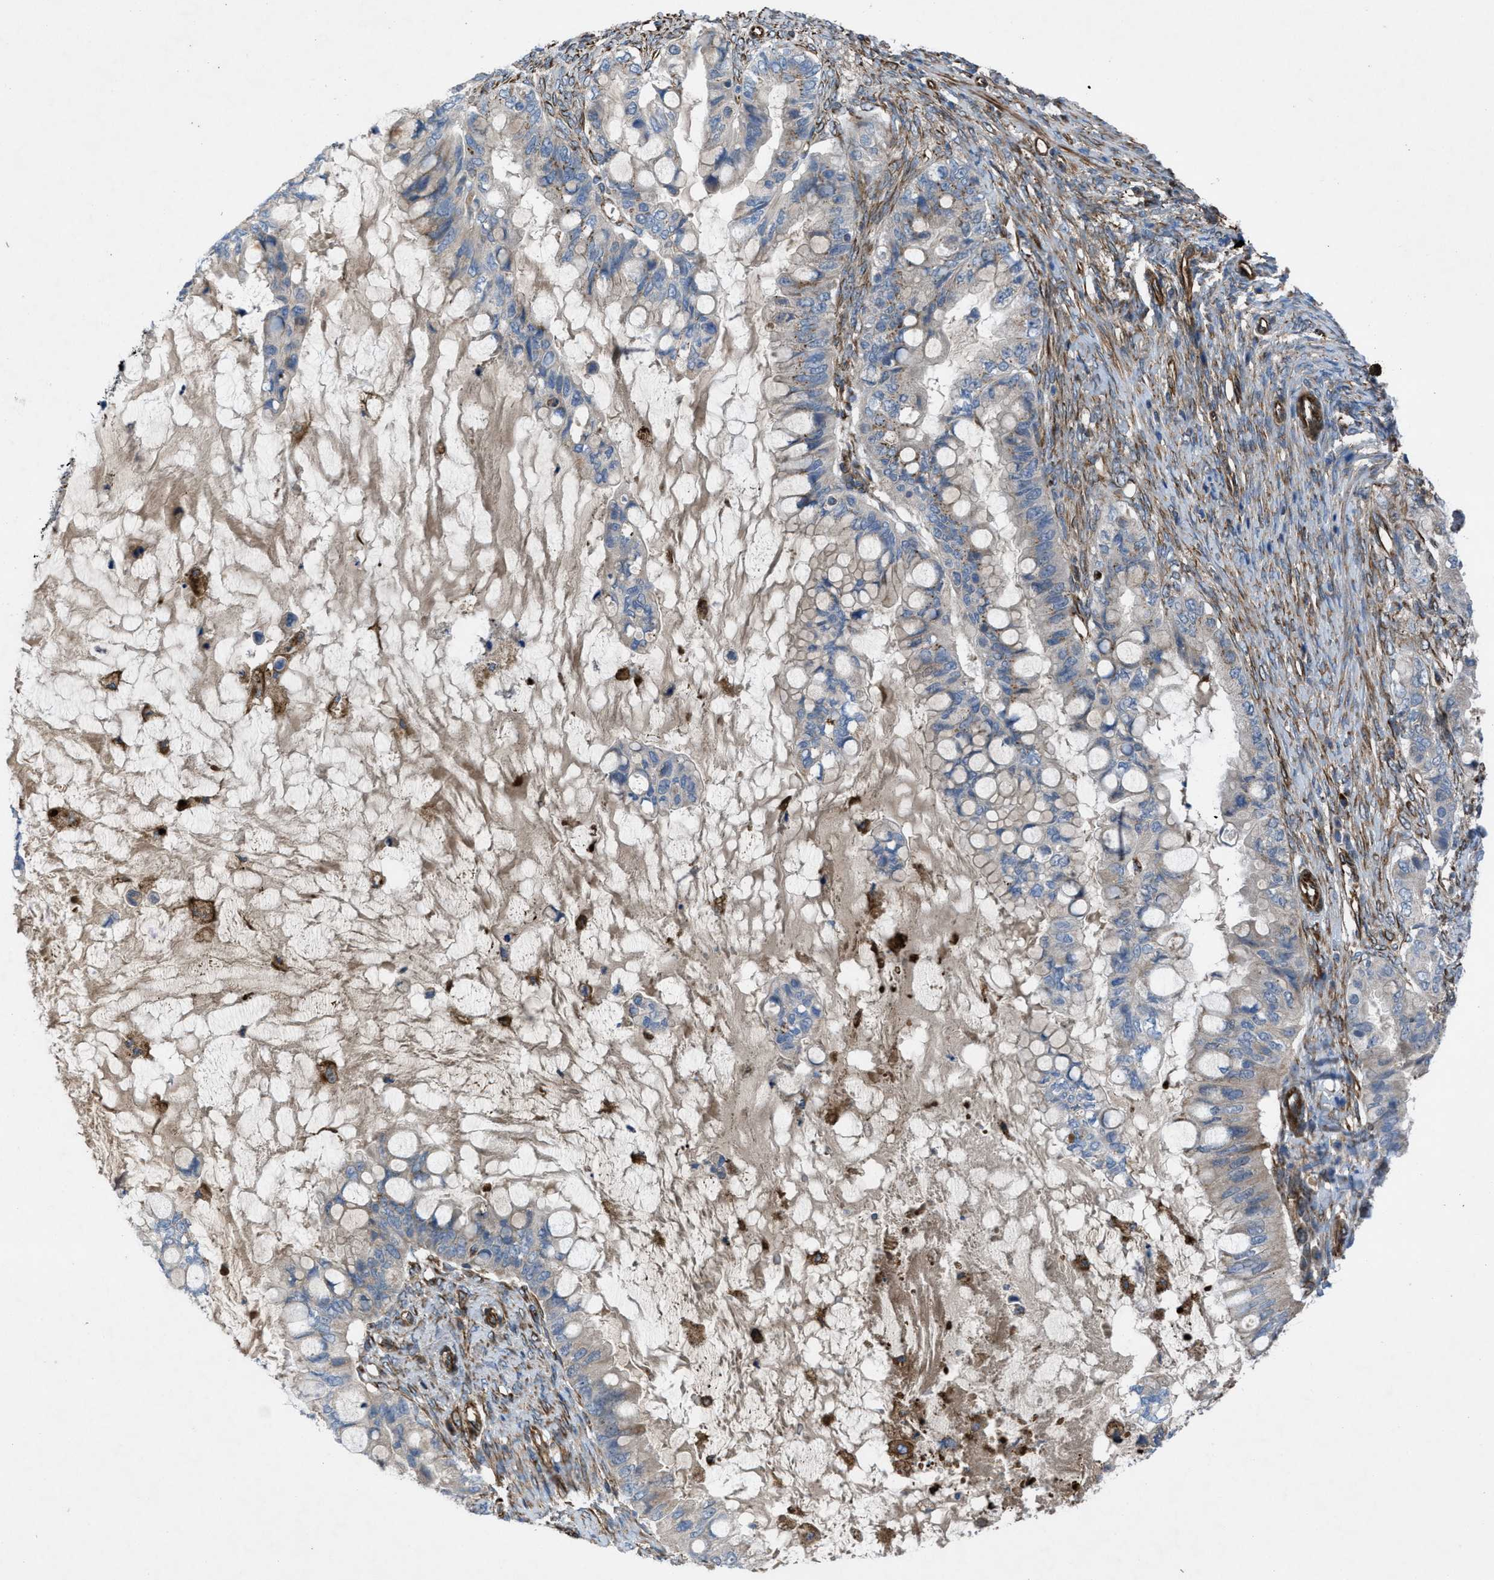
{"staining": {"intensity": "weak", "quantity": "<25%", "location": "cytoplasmic/membranous"}, "tissue": "ovarian cancer", "cell_type": "Tumor cells", "image_type": "cancer", "snomed": [{"axis": "morphology", "description": "Cystadenocarcinoma, mucinous, NOS"}, {"axis": "topography", "description": "Ovary"}], "caption": "Immunohistochemistry (IHC) of human ovarian cancer displays no positivity in tumor cells.", "gene": "SLC6A9", "patient": {"sex": "female", "age": 80}}